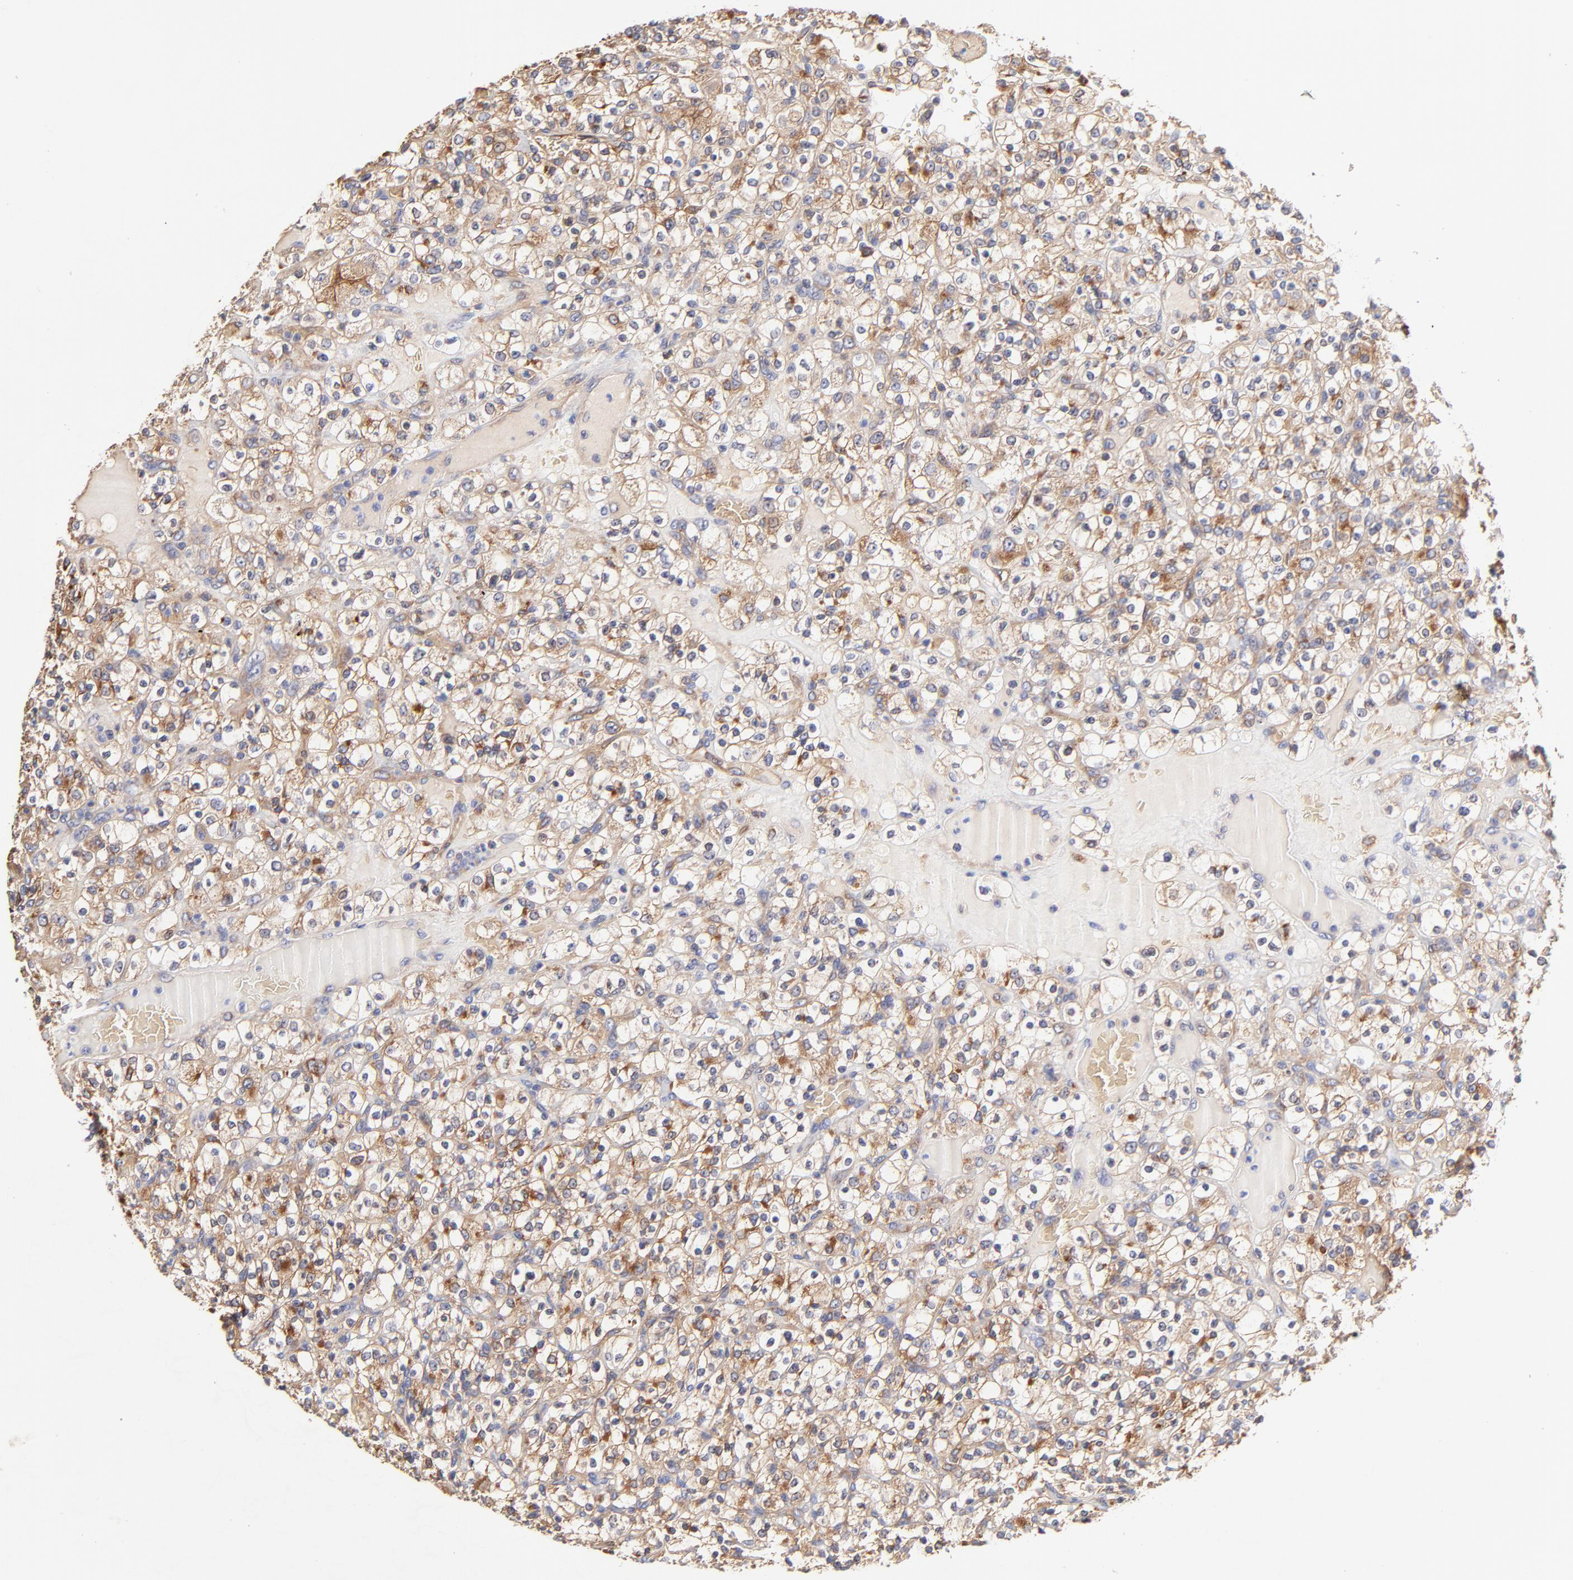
{"staining": {"intensity": "moderate", "quantity": ">75%", "location": "cytoplasmic/membranous"}, "tissue": "renal cancer", "cell_type": "Tumor cells", "image_type": "cancer", "snomed": [{"axis": "morphology", "description": "Normal tissue, NOS"}, {"axis": "morphology", "description": "Adenocarcinoma, NOS"}, {"axis": "topography", "description": "Kidney"}], "caption": "Immunohistochemical staining of human renal cancer (adenocarcinoma) displays medium levels of moderate cytoplasmic/membranous protein expression in about >75% of tumor cells.", "gene": "CD2AP", "patient": {"sex": "female", "age": 72}}